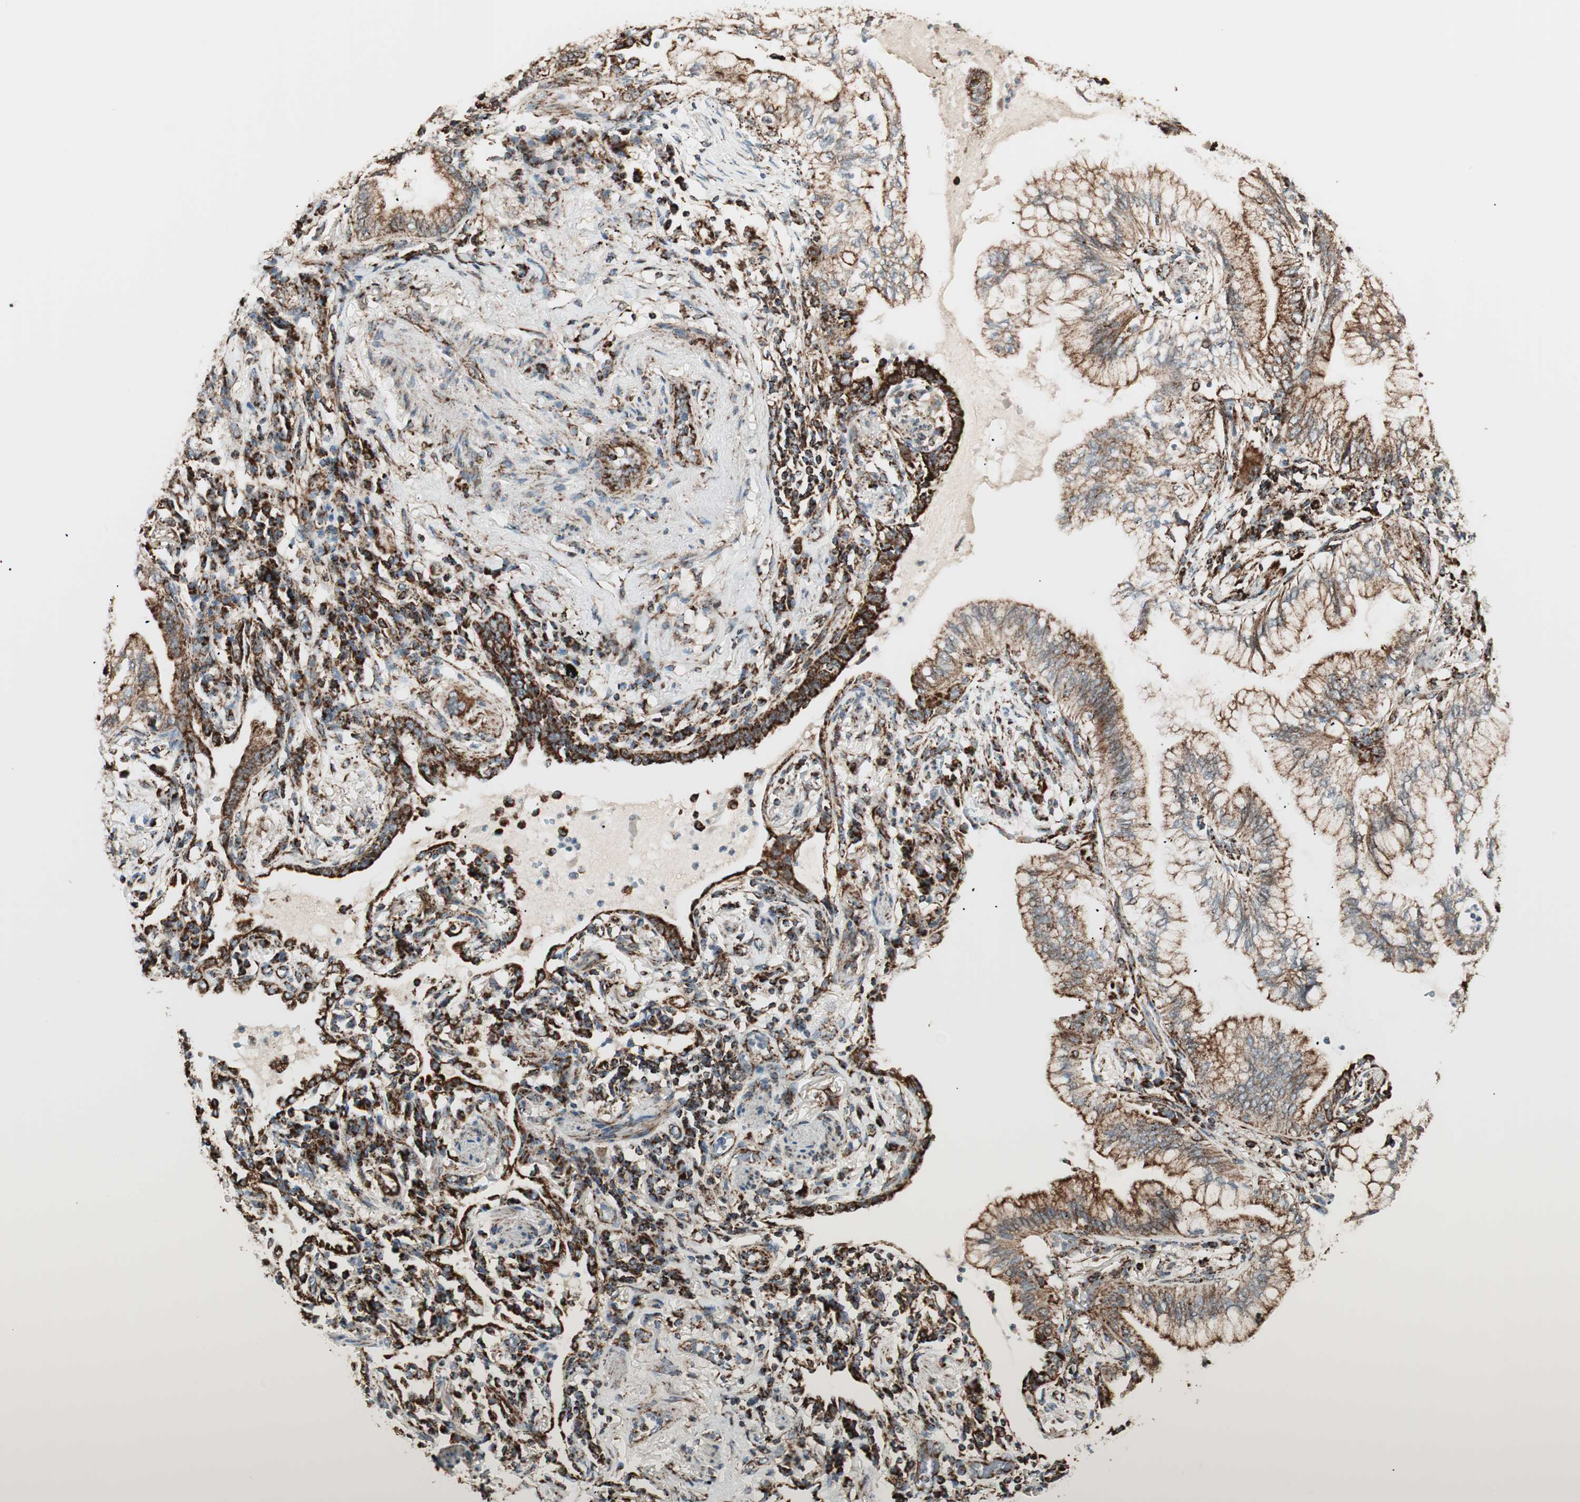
{"staining": {"intensity": "strong", "quantity": ">75%", "location": "cytoplasmic/membranous"}, "tissue": "lung cancer", "cell_type": "Tumor cells", "image_type": "cancer", "snomed": [{"axis": "morphology", "description": "Adenocarcinoma, NOS"}, {"axis": "topography", "description": "Lung"}], "caption": "About >75% of tumor cells in human lung adenocarcinoma reveal strong cytoplasmic/membranous protein positivity as visualized by brown immunohistochemical staining.", "gene": "TOMM22", "patient": {"sex": "female", "age": 70}}